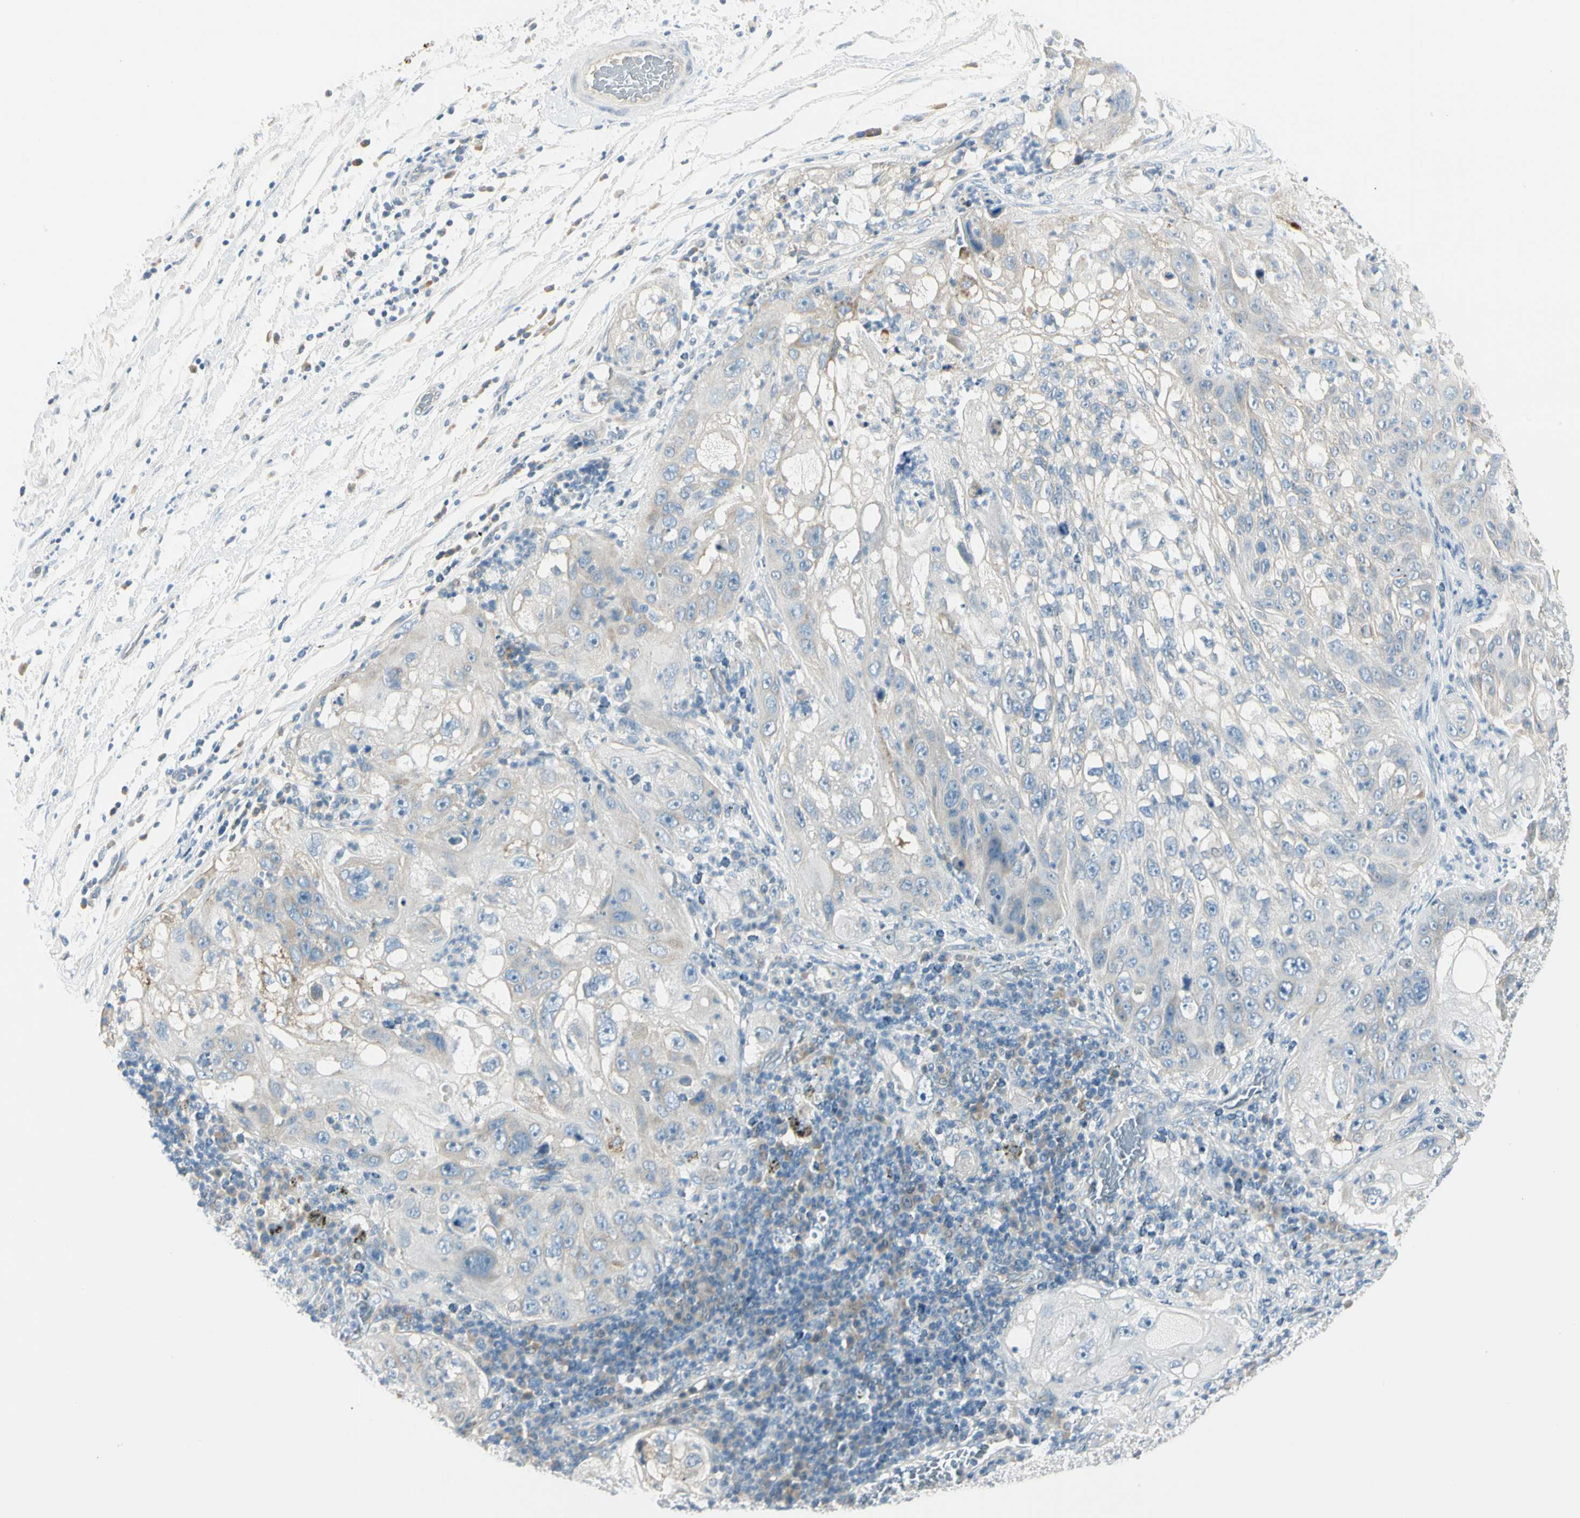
{"staining": {"intensity": "weak", "quantity": "<25%", "location": "cytoplasmic/membranous"}, "tissue": "lung cancer", "cell_type": "Tumor cells", "image_type": "cancer", "snomed": [{"axis": "morphology", "description": "Inflammation, NOS"}, {"axis": "morphology", "description": "Squamous cell carcinoma, NOS"}, {"axis": "topography", "description": "Lymph node"}, {"axis": "topography", "description": "Soft tissue"}, {"axis": "topography", "description": "Lung"}], "caption": "A micrograph of lung squamous cell carcinoma stained for a protein reveals no brown staining in tumor cells.", "gene": "SLC6A15", "patient": {"sex": "male", "age": 66}}